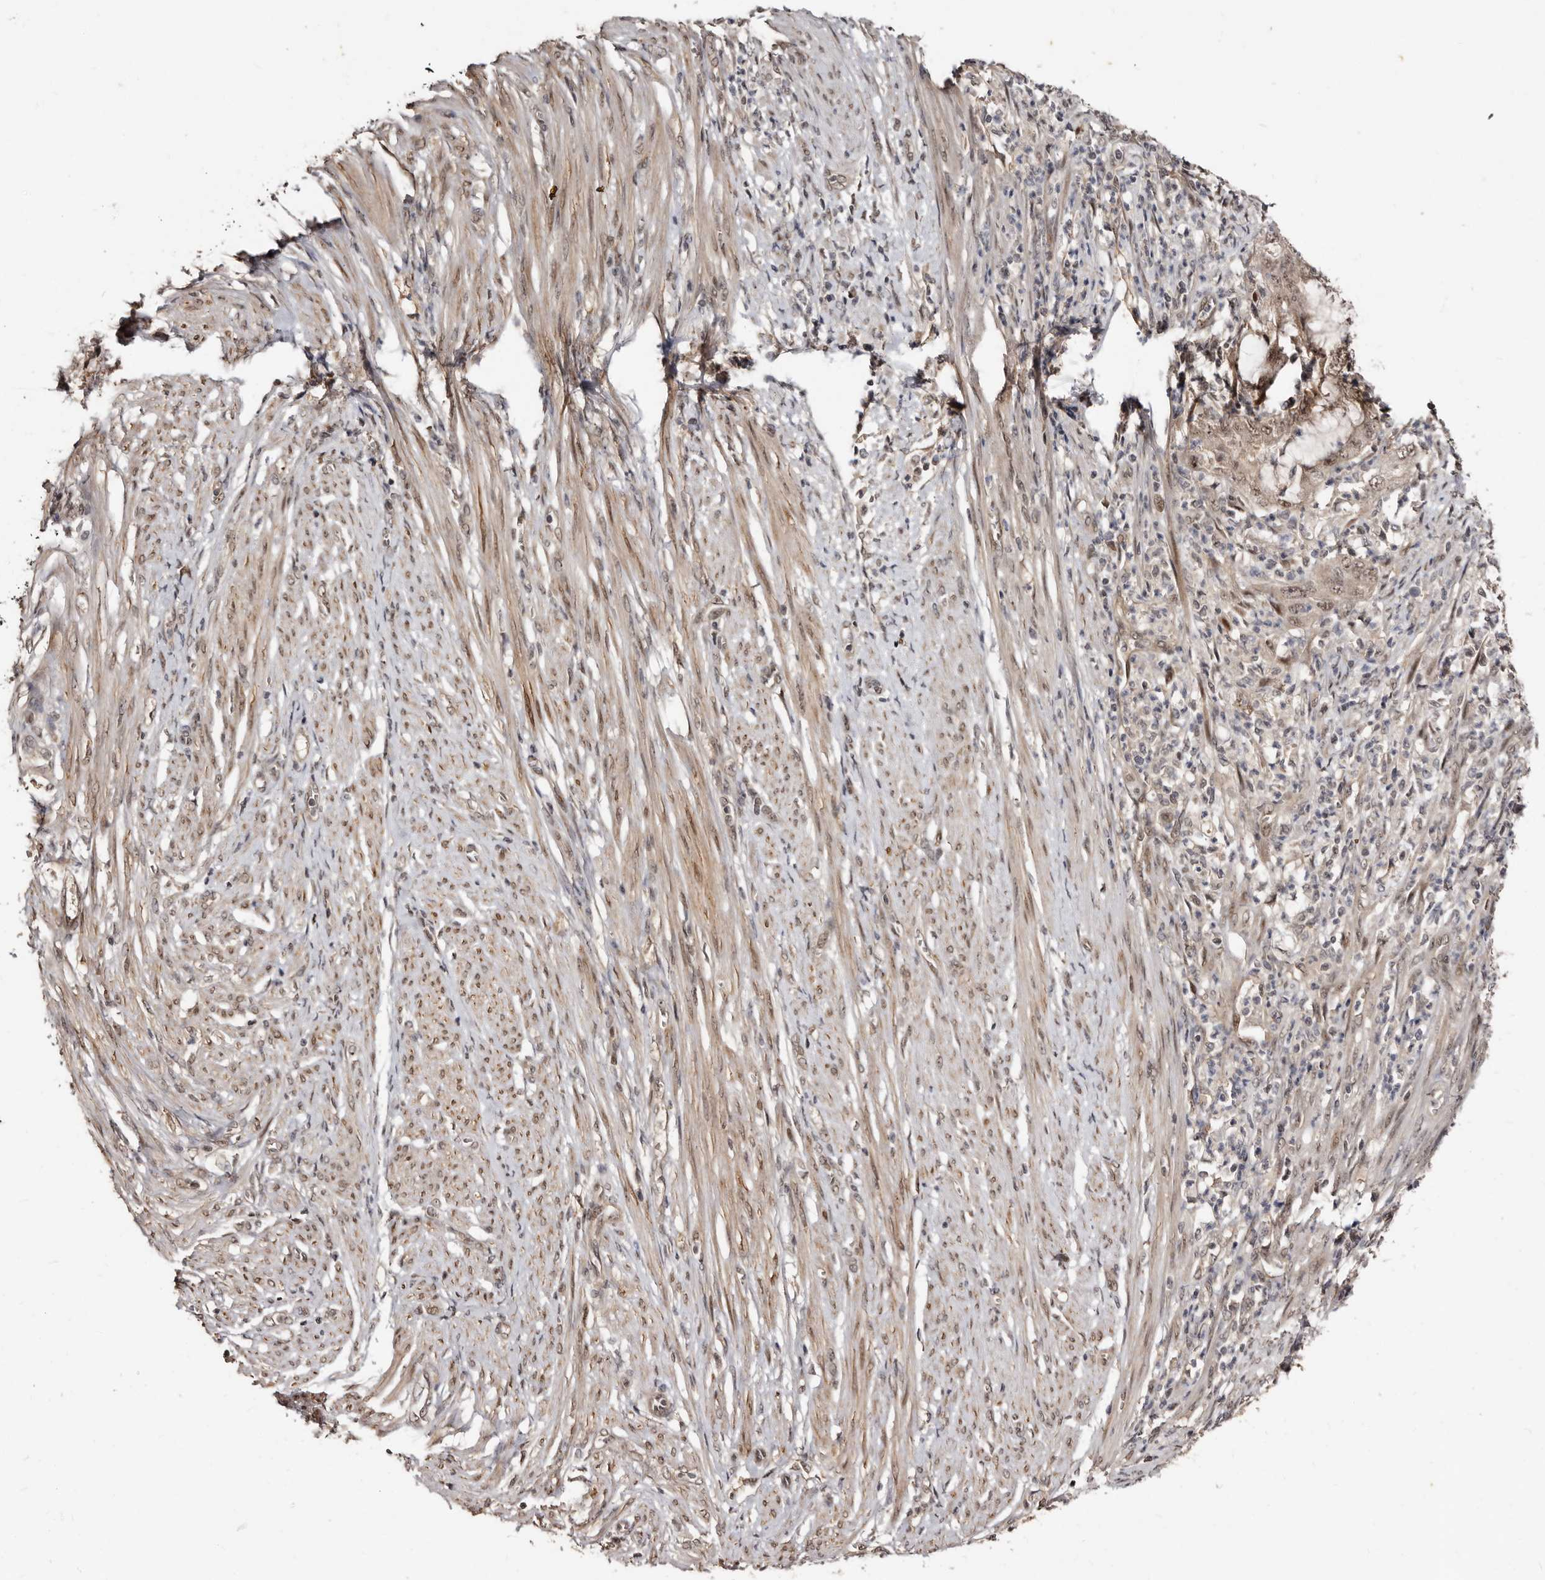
{"staining": {"intensity": "weak", "quantity": "<25%", "location": "nuclear"}, "tissue": "endometrial cancer", "cell_type": "Tumor cells", "image_type": "cancer", "snomed": [{"axis": "morphology", "description": "Adenocarcinoma, NOS"}, {"axis": "topography", "description": "Endometrium"}], "caption": "IHC image of neoplastic tissue: endometrial adenocarcinoma stained with DAB (3,3'-diaminobenzidine) shows no significant protein expression in tumor cells. Nuclei are stained in blue.", "gene": "TBC1D22B", "patient": {"sex": "female", "age": 51}}